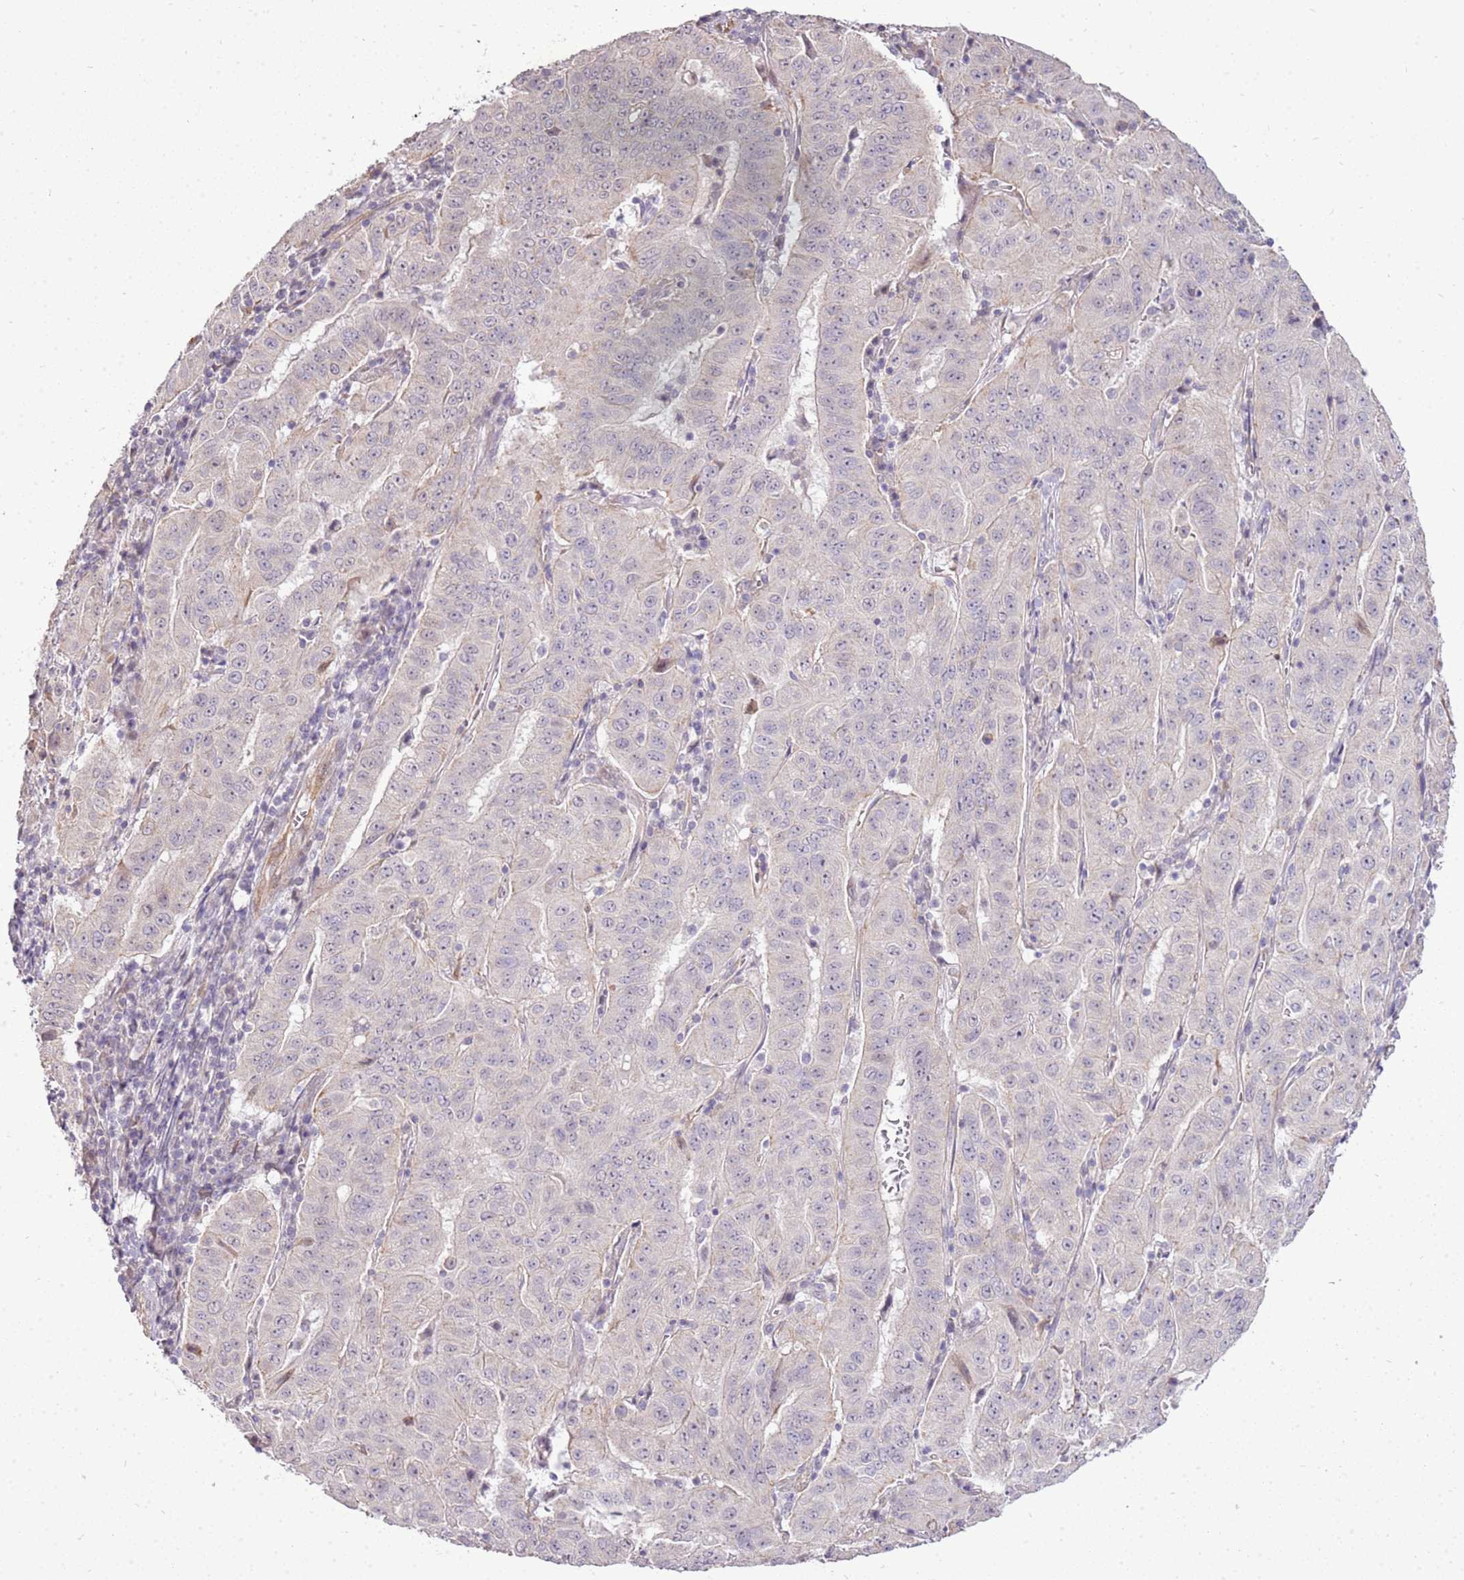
{"staining": {"intensity": "negative", "quantity": "none", "location": "none"}, "tissue": "pancreatic cancer", "cell_type": "Tumor cells", "image_type": "cancer", "snomed": [{"axis": "morphology", "description": "Adenocarcinoma, NOS"}, {"axis": "topography", "description": "Pancreas"}], "caption": "Pancreatic cancer was stained to show a protein in brown. There is no significant staining in tumor cells.", "gene": "UGGT2", "patient": {"sex": "male", "age": 63}}